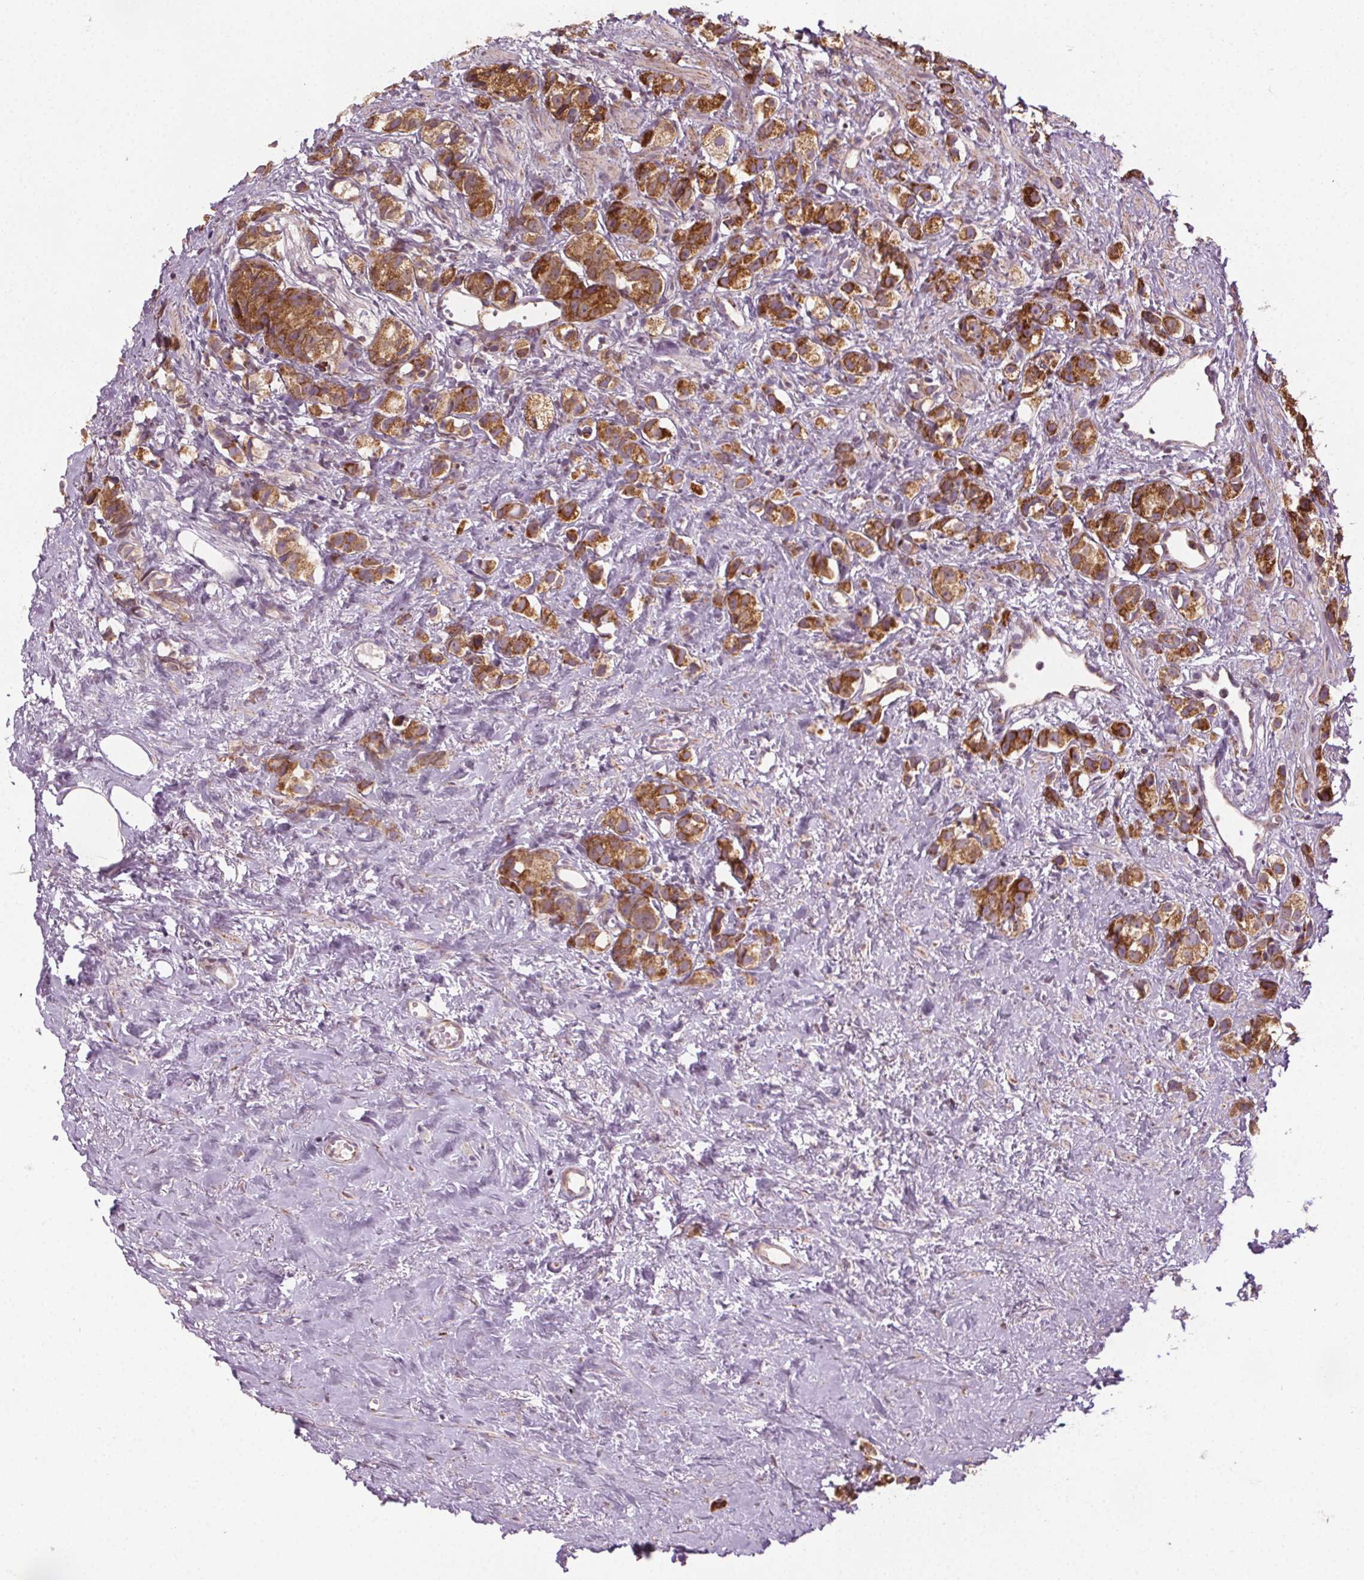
{"staining": {"intensity": "moderate", "quantity": ">75%", "location": "cytoplasmic/membranous"}, "tissue": "prostate cancer", "cell_type": "Tumor cells", "image_type": "cancer", "snomed": [{"axis": "morphology", "description": "Adenocarcinoma, High grade"}, {"axis": "topography", "description": "Prostate"}], "caption": "Human prostate adenocarcinoma (high-grade) stained for a protein (brown) shows moderate cytoplasmic/membranous positive staining in about >75% of tumor cells.", "gene": "LFNG", "patient": {"sex": "male", "age": 81}}